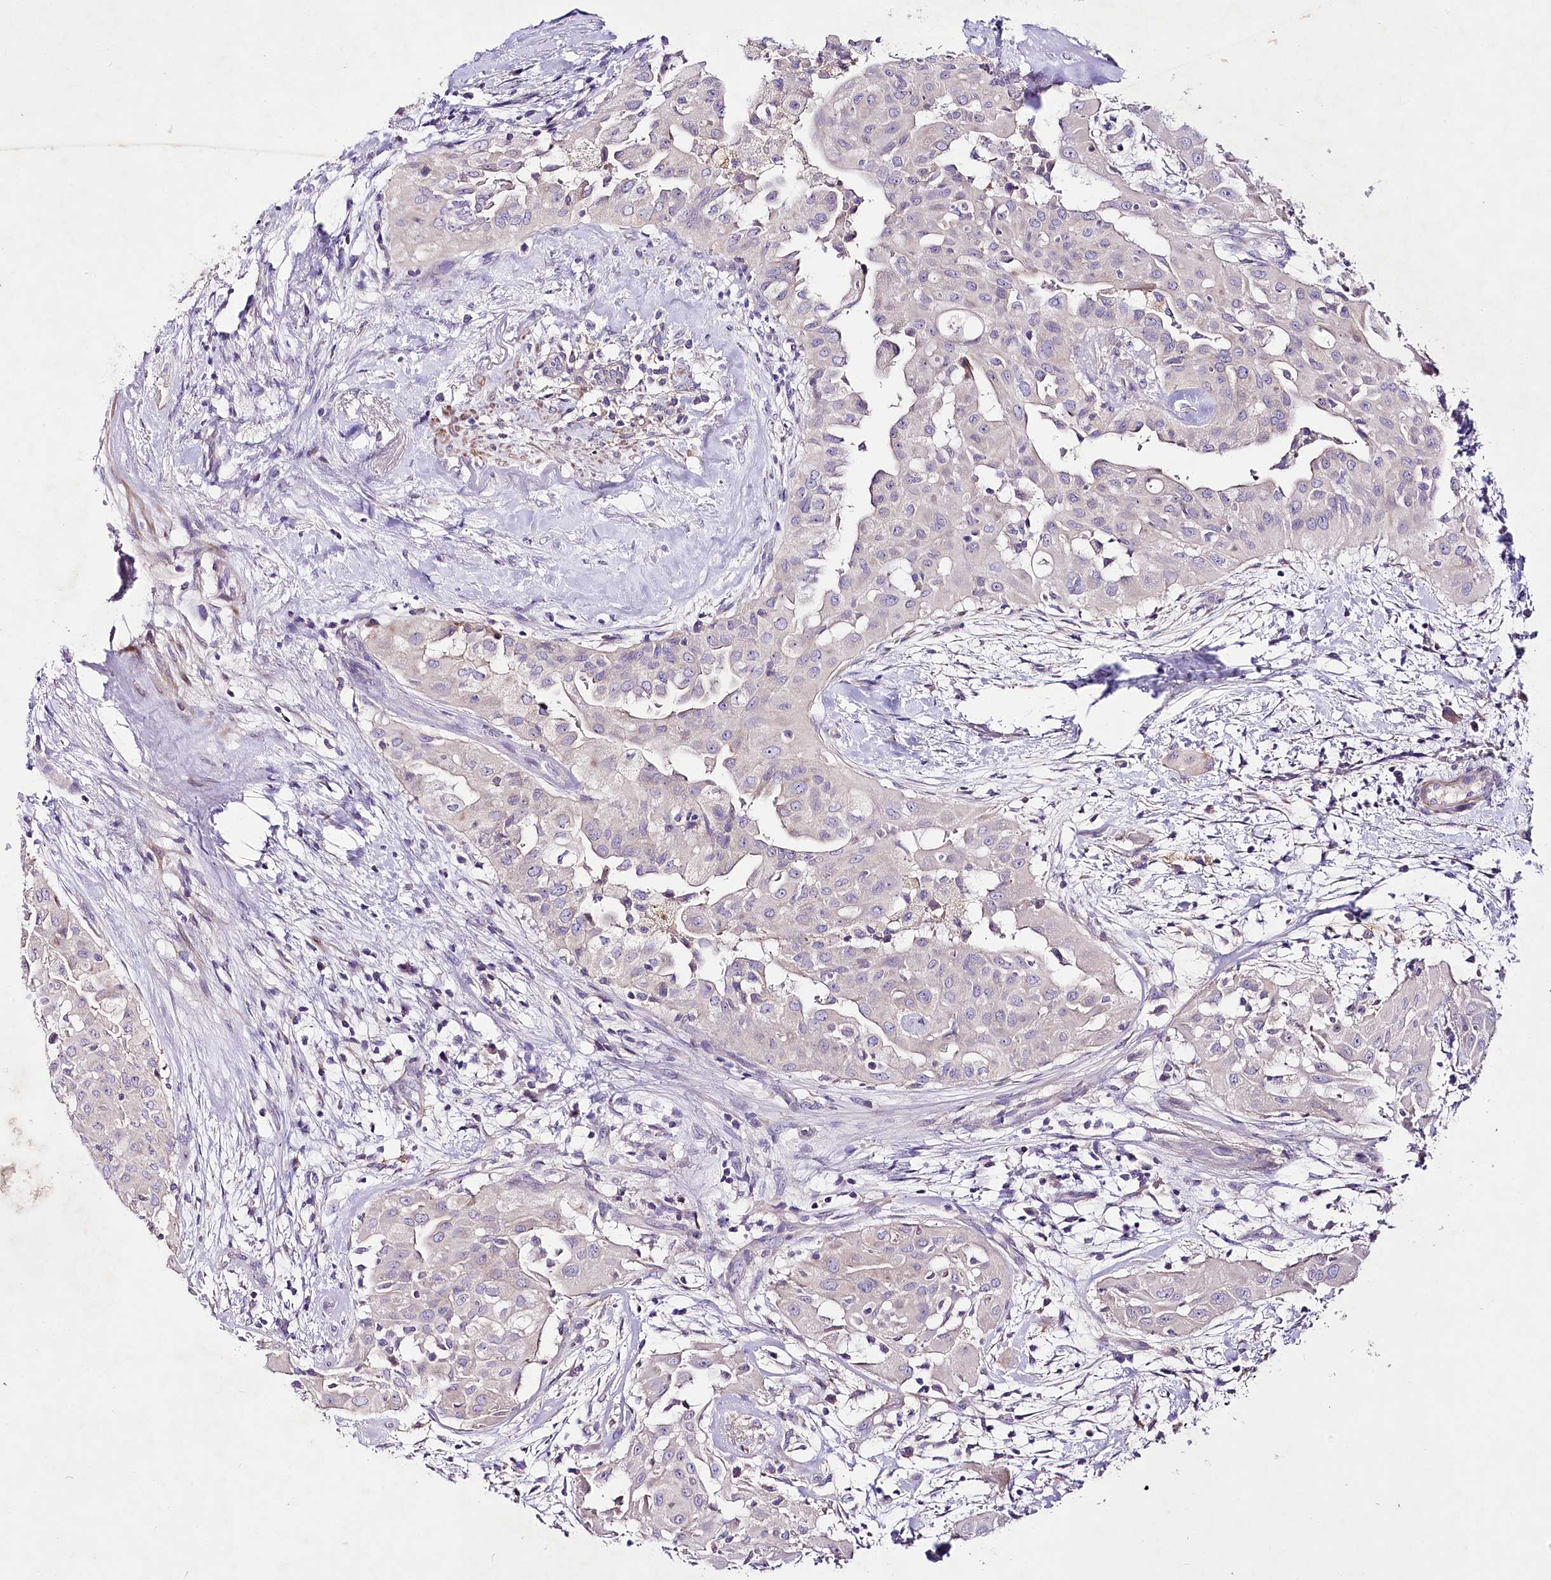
{"staining": {"intensity": "negative", "quantity": "none", "location": "none"}, "tissue": "thyroid cancer", "cell_type": "Tumor cells", "image_type": "cancer", "snomed": [{"axis": "morphology", "description": "Papillary adenocarcinoma, NOS"}, {"axis": "topography", "description": "Thyroid gland"}], "caption": "Tumor cells show no significant protein positivity in thyroid cancer (papillary adenocarcinoma).", "gene": "LRRC14B", "patient": {"sex": "female", "age": 59}}